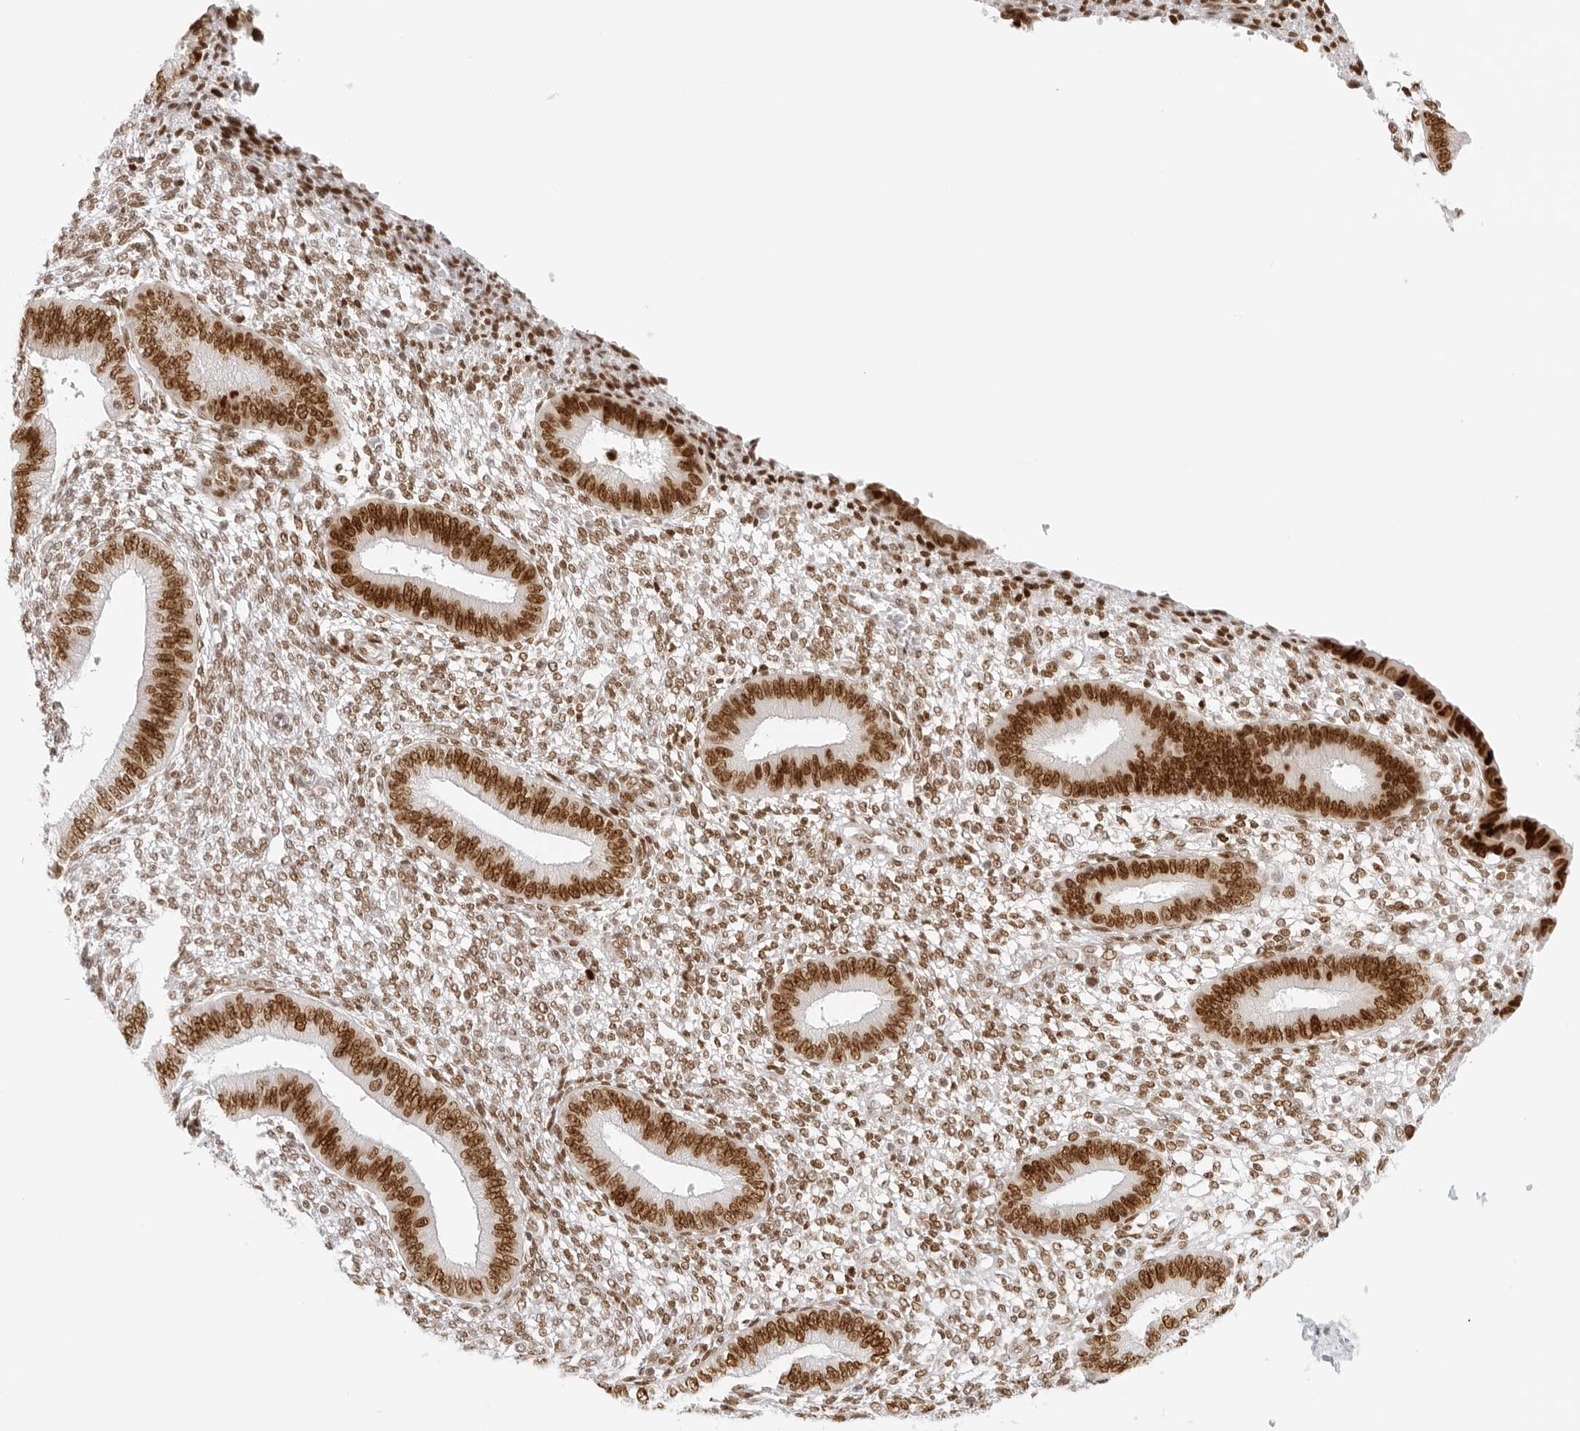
{"staining": {"intensity": "moderate", "quantity": ">75%", "location": "nuclear"}, "tissue": "endometrium", "cell_type": "Cells in endometrial stroma", "image_type": "normal", "snomed": [{"axis": "morphology", "description": "Normal tissue, NOS"}, {"axis": "topography", "description": "Endometrium"}], "caption": "Brown immunohistochemical staining in normal human endometrium displays moderate nuclear positivity in about >75% of cells in endometrial stroma.", "gene": "RCC1", "patient": {"sex": "female", "age": 46}}